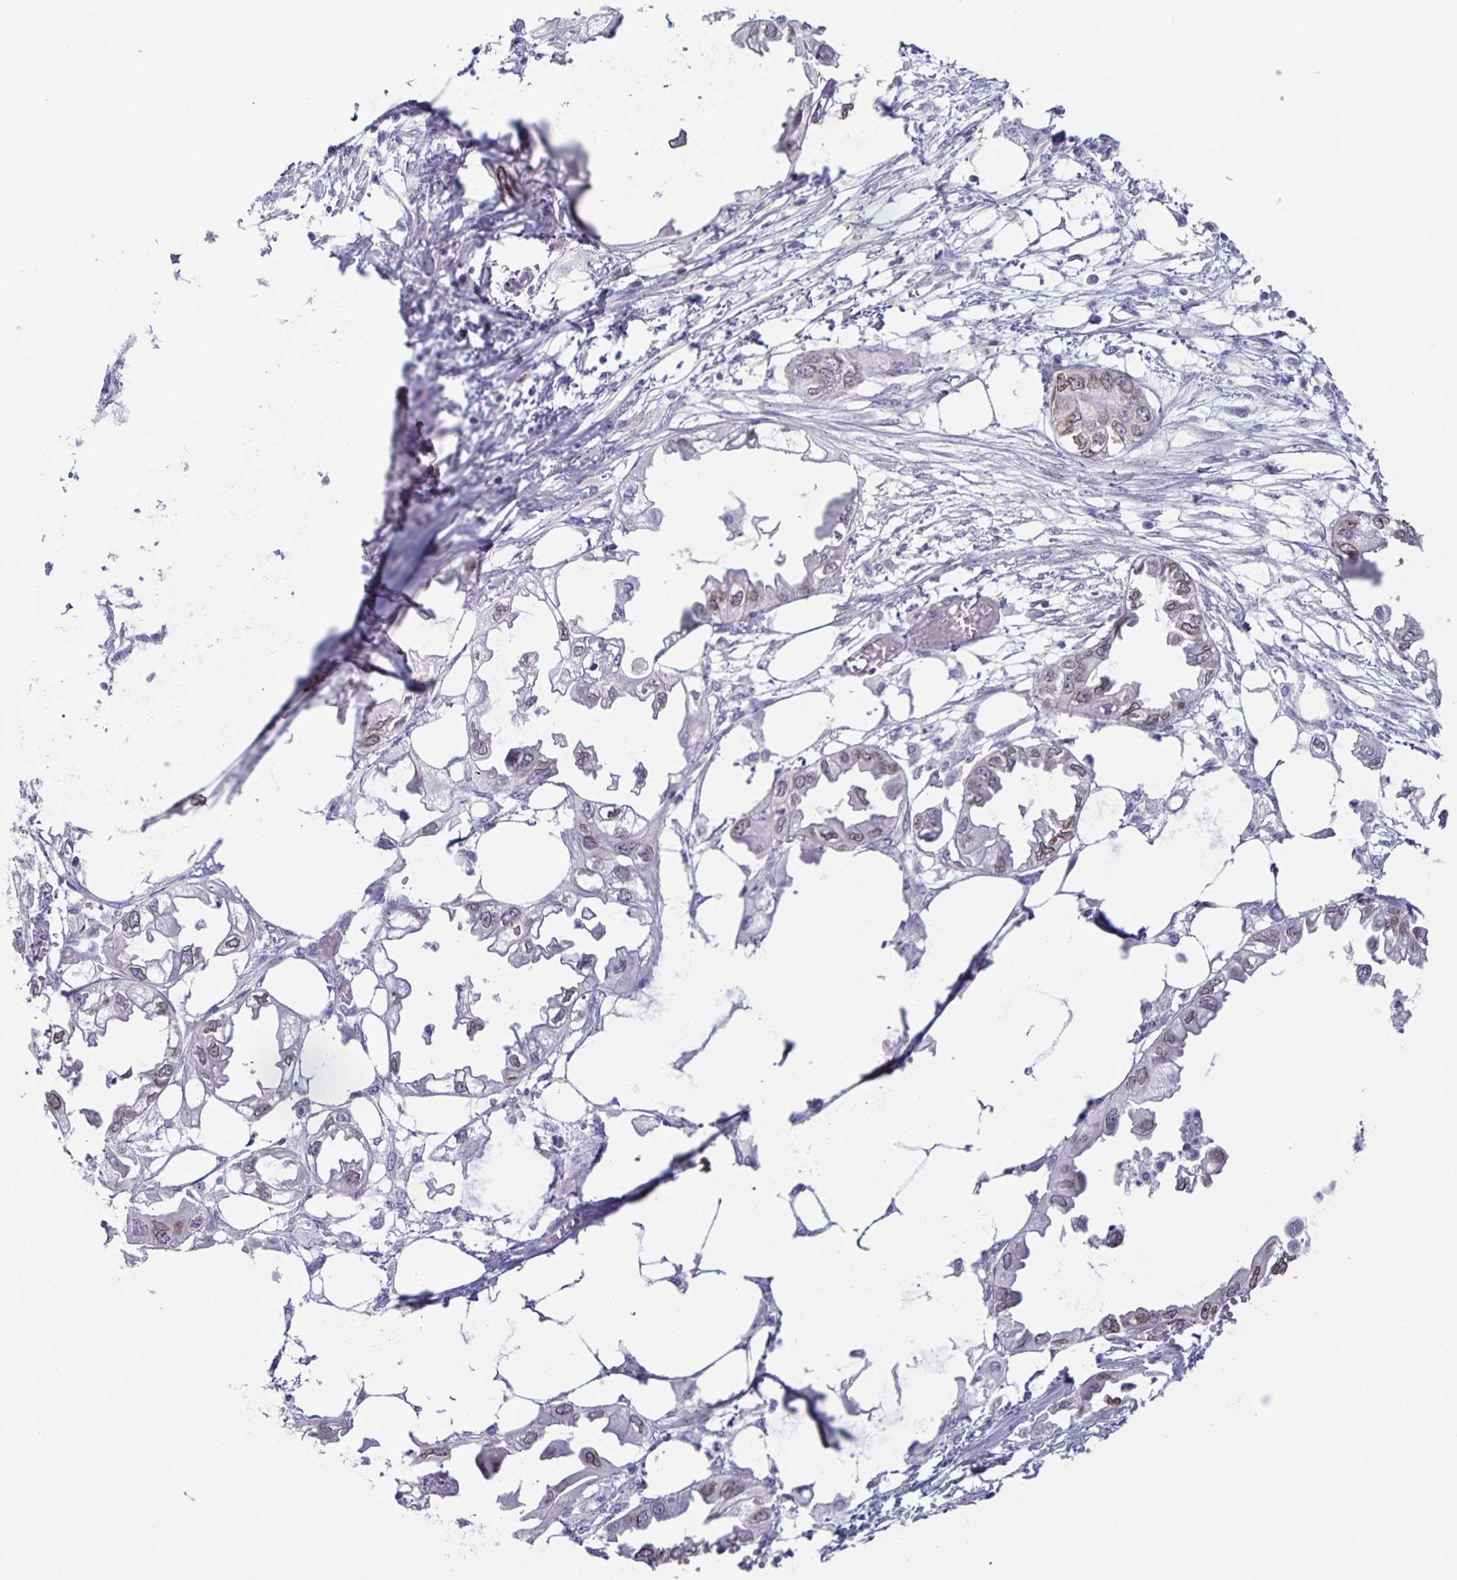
{"staining": {"intensity": "negative", "quantity": "none", "location": "none"}, "tissue": "endometrial cancer", "cell_type": "Tumor cells", "image_type": "cancer", "snomed": [{"axis": "morphology", "description": "Adenocarcinoma, NOS"}, {"axis": "morphology", "description": "Adenocarcinoma, metastatic, NOS"}, {"axis": "topography", "description": "Adipose tissue"}, {"axis": "topography", "description": "Endometrium"}], "caption": "Protein analysis of endometrial cancer displays no significant staining in tumor cells.", "gene": "SYNE2", "patient": {"sex": "female", "age": 67}}